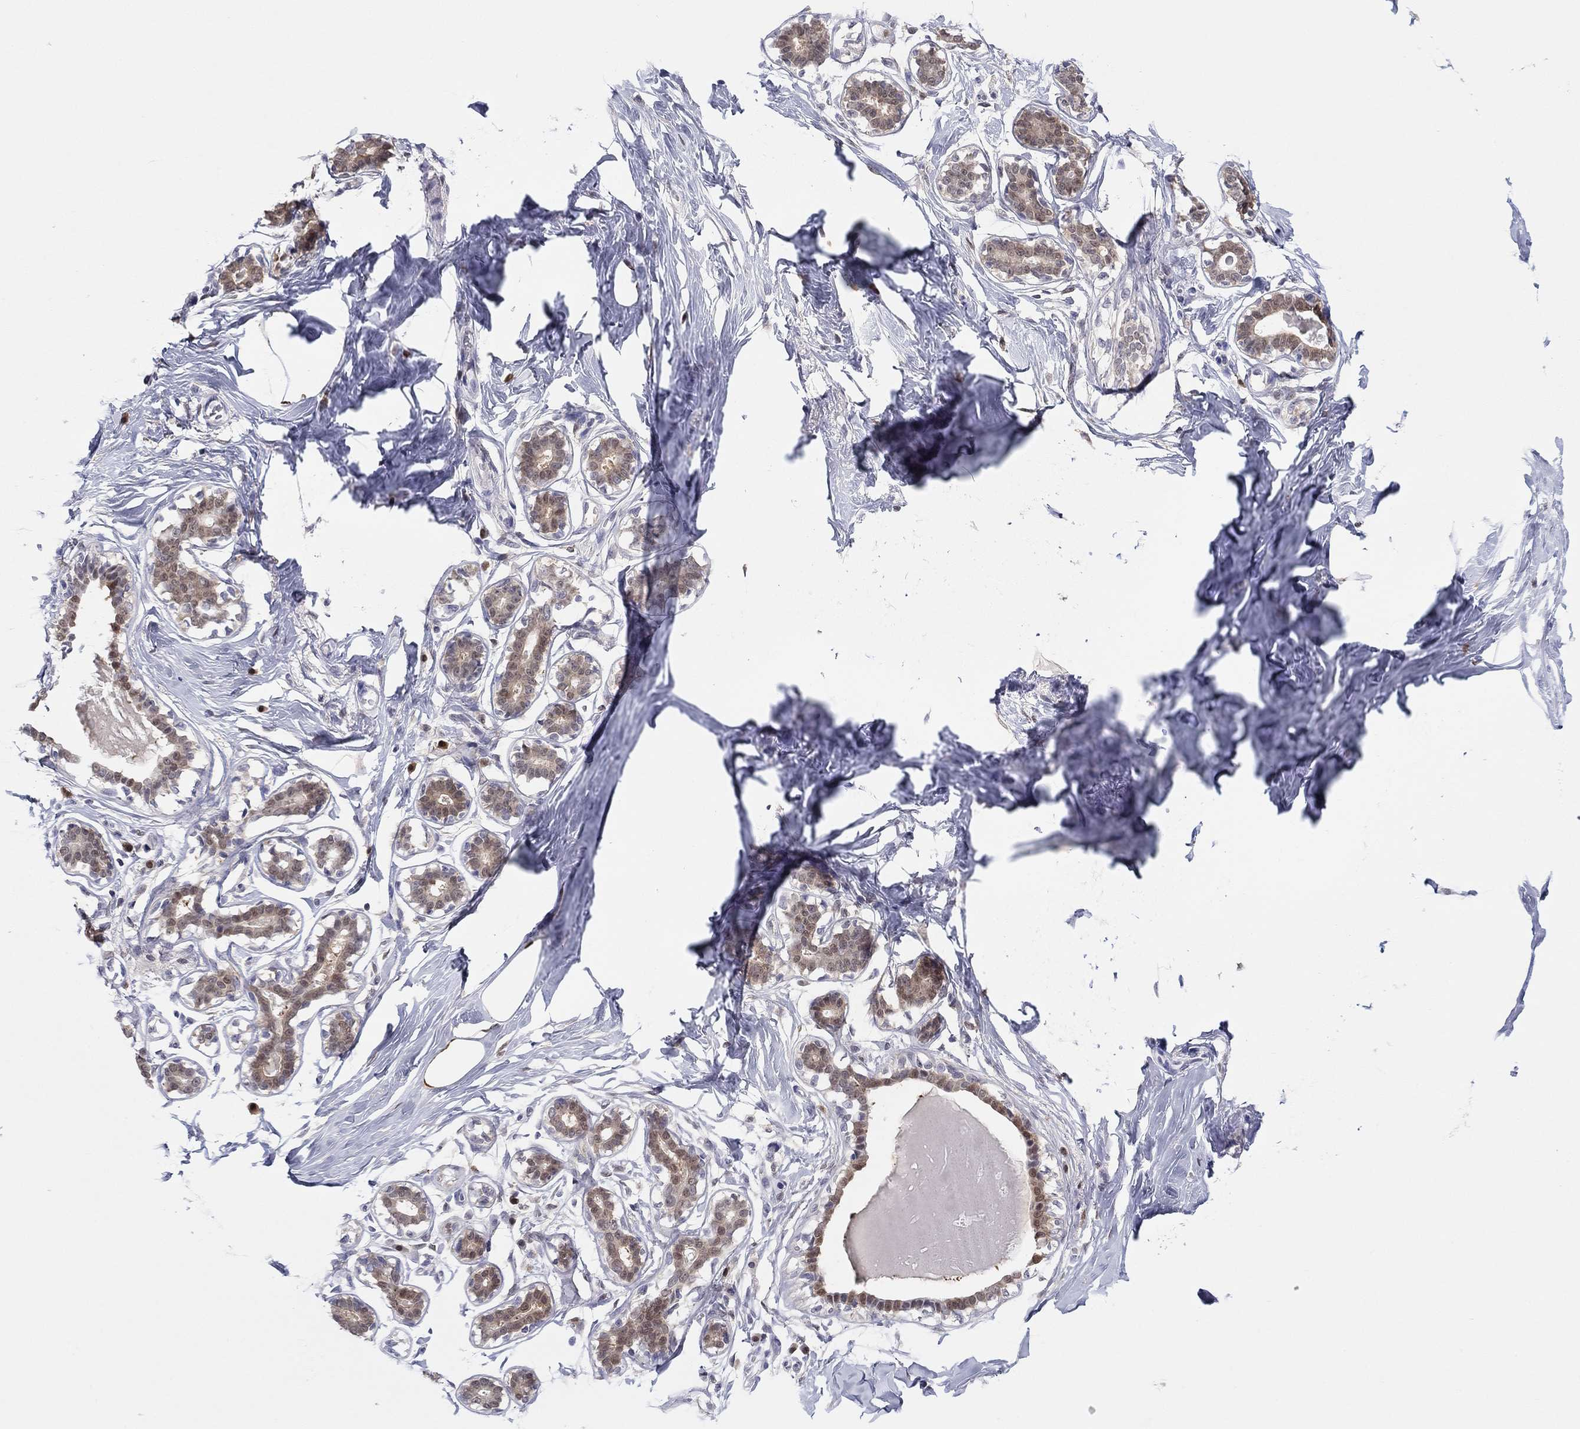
{"staining": {"intensity": "weak", "quantity": "25%-75%", "location": "cytoplasmic/membranous"}, "tissue": "breast", "cell_type": "Adipocytes", "image_type": "normal", "snomed": [{"axis": "morphology", "description": "Normal tissue, NOS"}, {"axis": "morphology", "description": "Lobular carcinoma, in situ"}, {"axis": "topography", "description": "Breast"}], "caption": "Adipocytes show low levels of weak cytoplasmic/membranous positivity in approximately 25%-75% of cells in unremarkable breast.", "gene": "PDXK", "patient": {"sex": "female", "age": 35}}